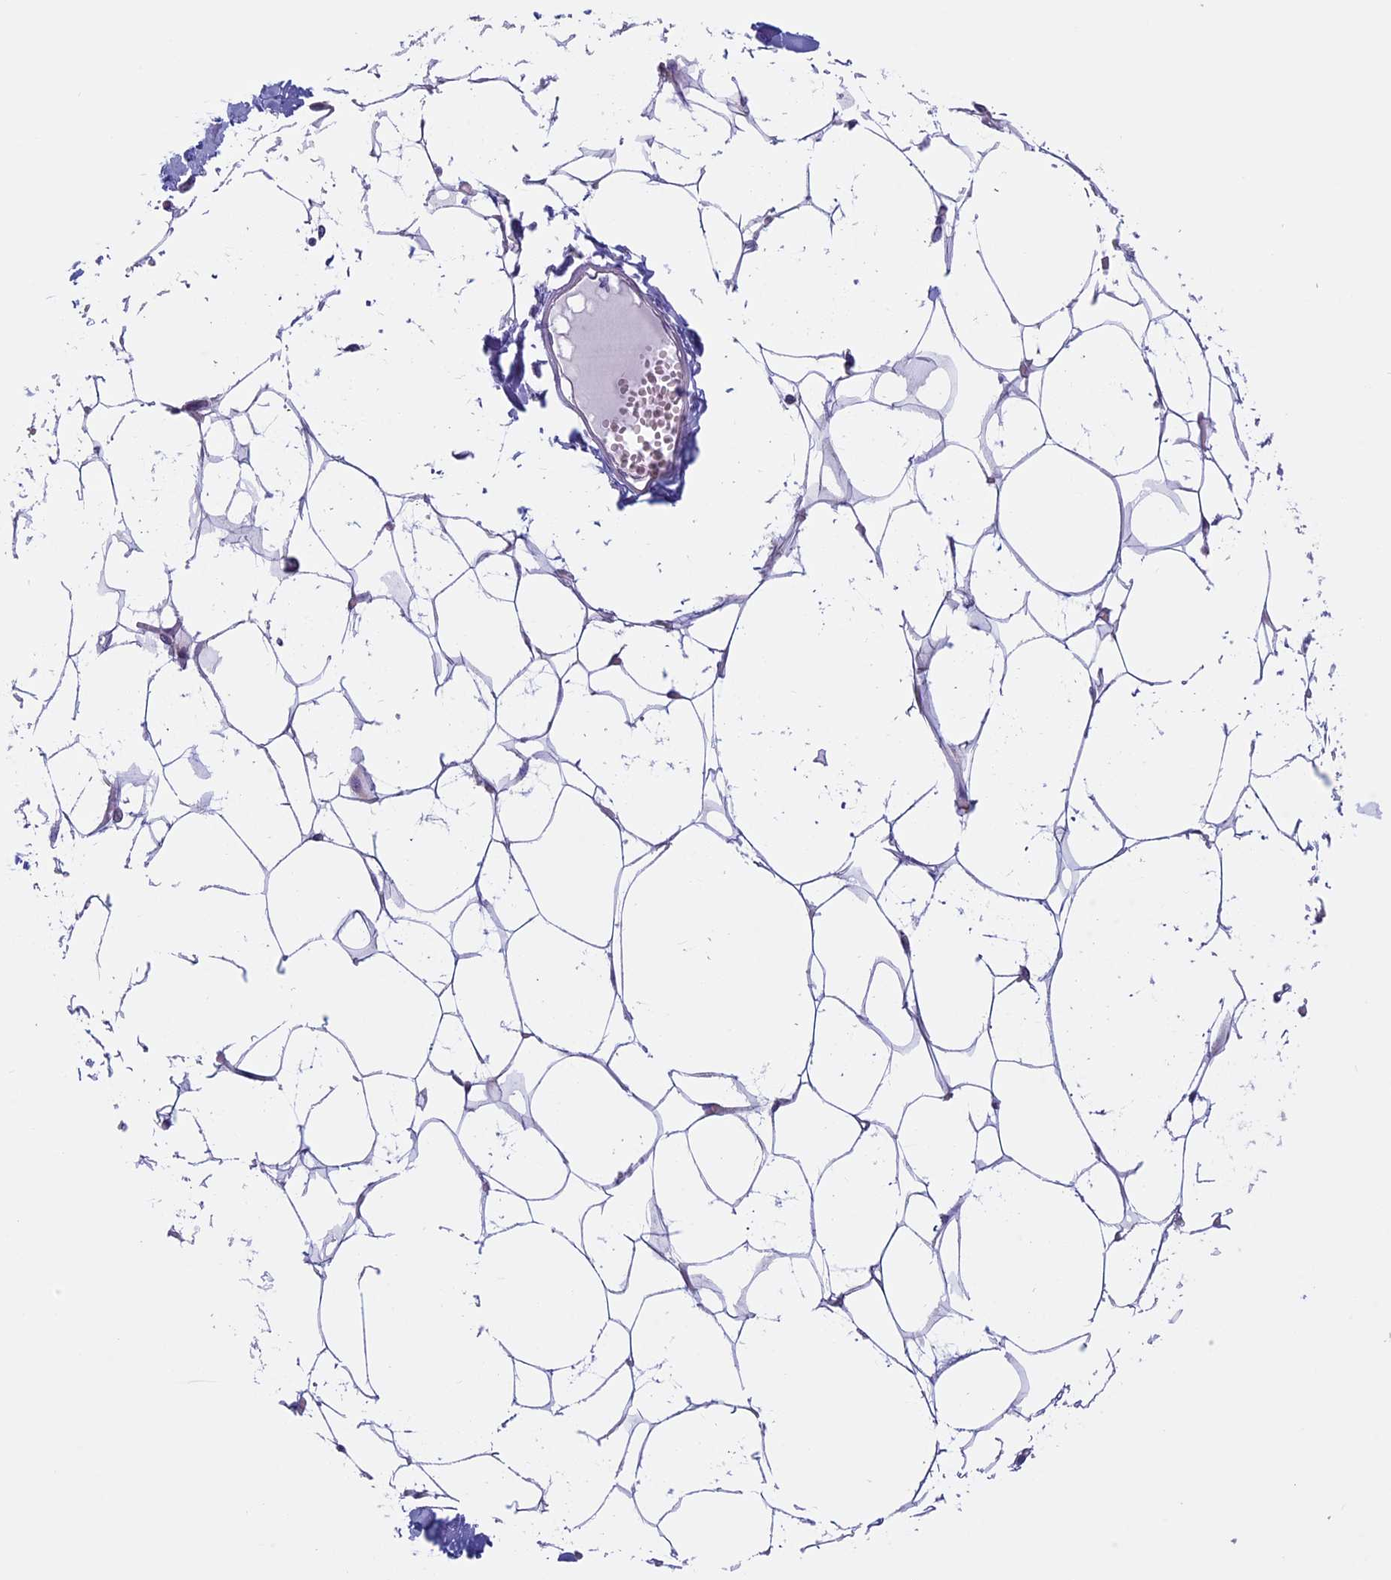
{"staining": {"intensity": "negative", "quantity": "none", "location": "none"}, "tissue": "breast", "cell_type": "Adipocytes", "image_type": "normal", "snomed": [{"axis": "morphology", "description": "Normal tissue, NOS"}, {"axis": "topography", "description": "Breast"}], "caption": "Immunohistochemistry (IHC) image of benign breast: human breast stained with DAB demonstrates no significant protein staining in adipocytes.", "gene": "CNOT6L", "patient": {"sex": "female", "age": 27}}